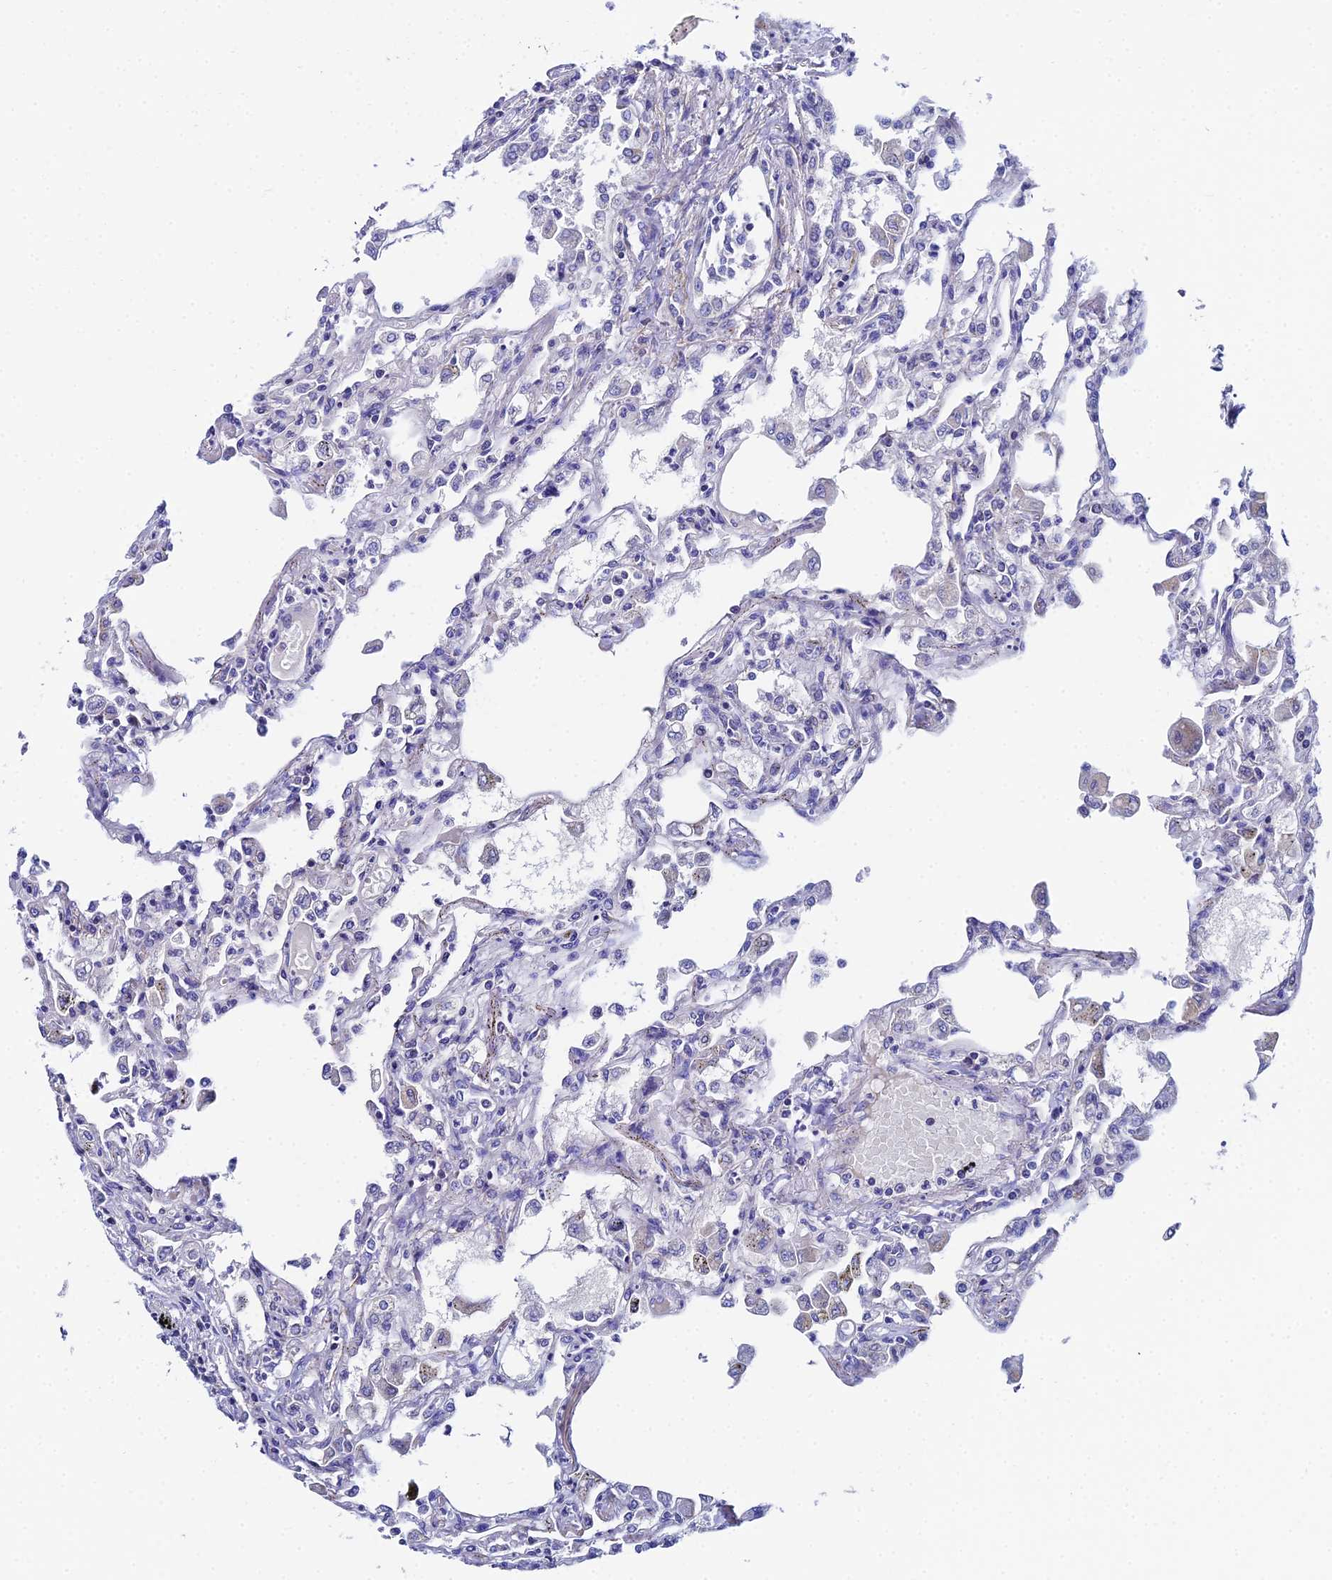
{"staining": {"intensity": "negative", "quantity": "none", "location": "none"}, "tissue": "lung", "cell_type": "Alveolar cells", "image_type": "normal", "snomed": [{"axis": "morphology", "description": "Normal tissue, NOS"}, {"axis": "topography", "description": "Bronchus"}, {"axis": "topography", "description": "Lung"}], "caption": "Lung was stained to show a protein in brown. There is no significant expression in alveolar cells.", "gene": "UBE2L3", "patient": {"sex": "female", "age": 49}}